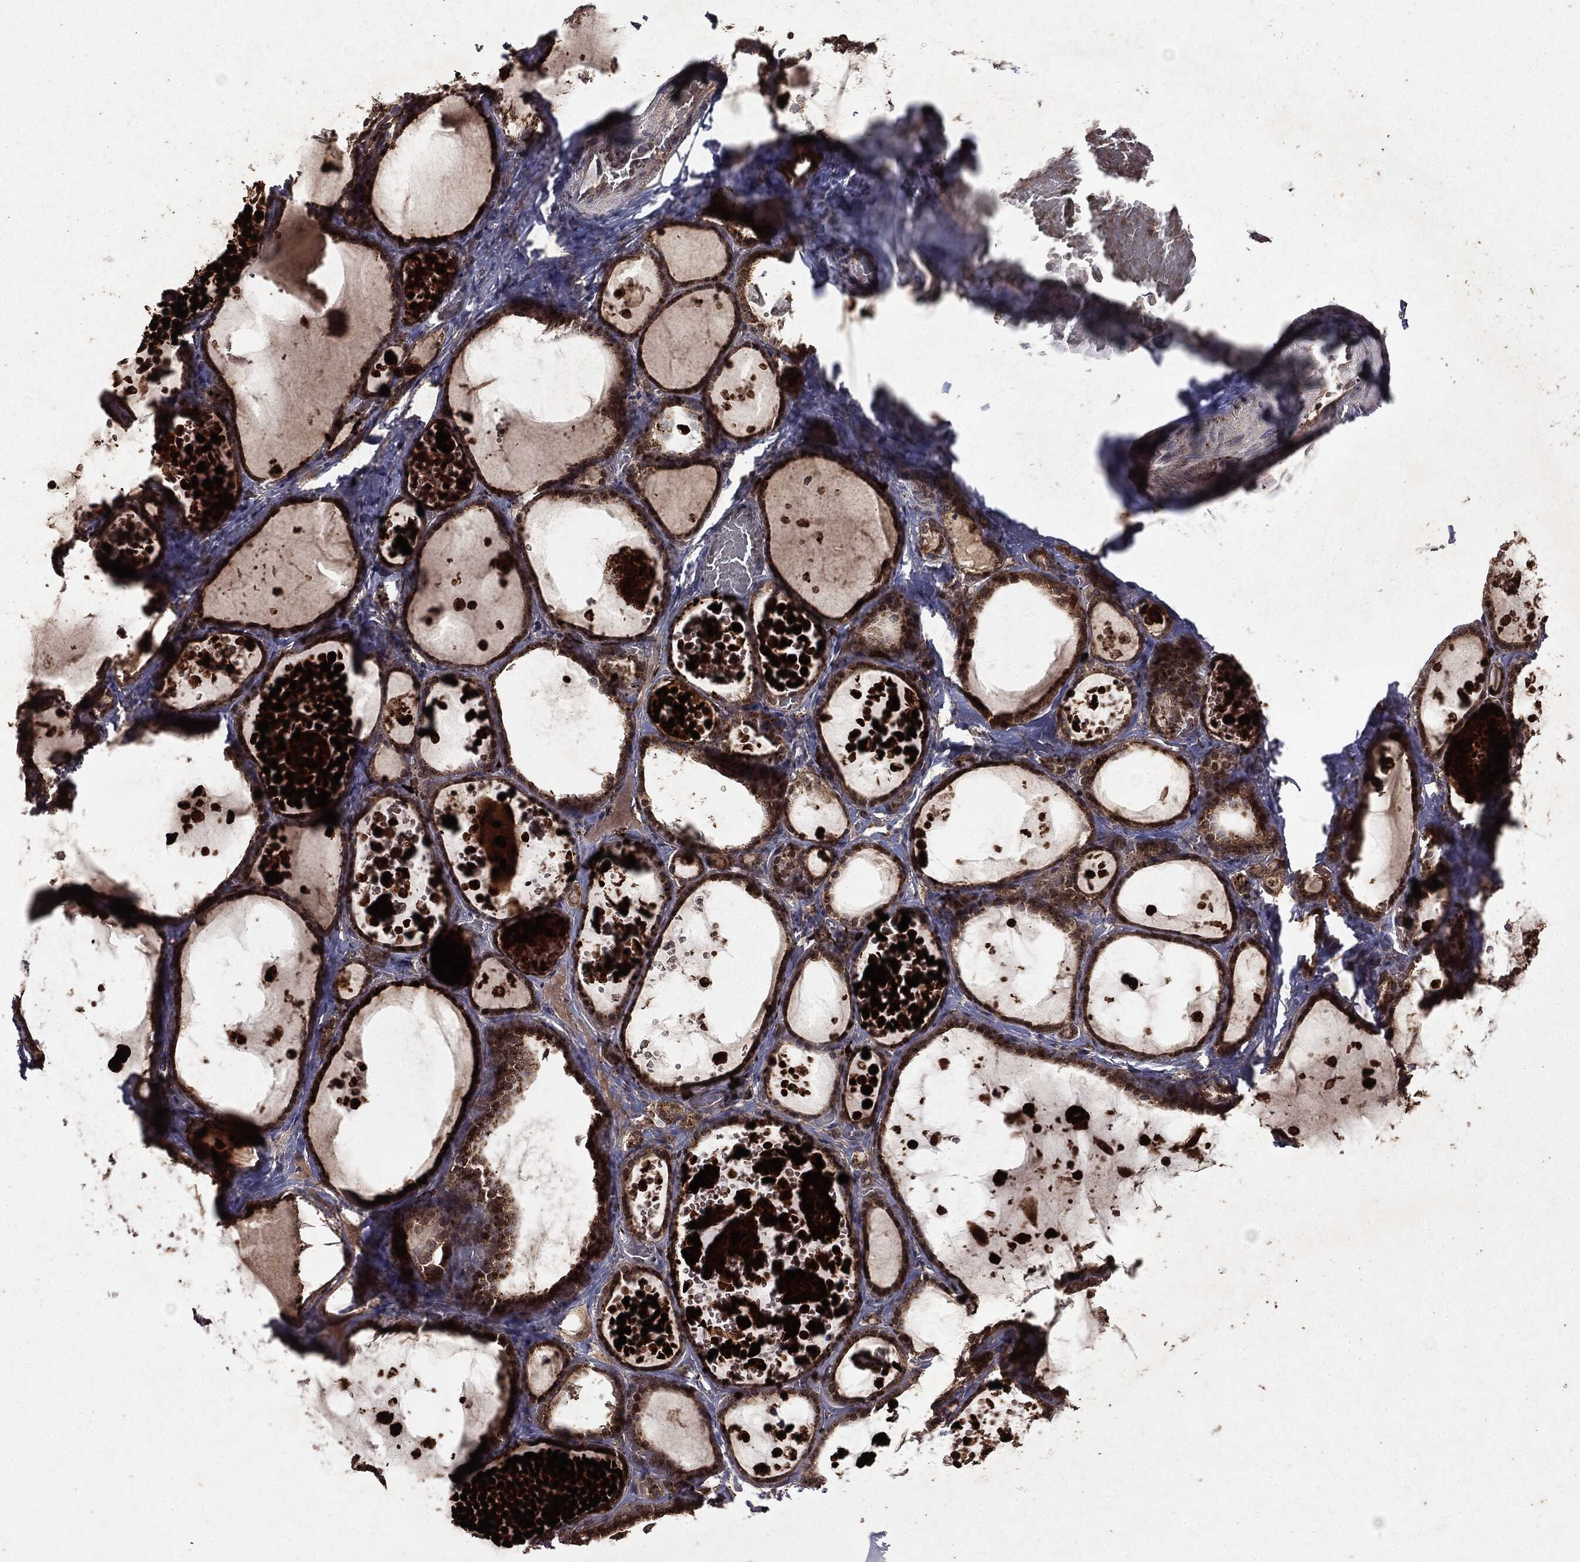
{"staining": {"intensity": "moderate", "quantity": ">75%", "location": "cytoplasmic/membranous,nuclear"}, "tissue": "thyroid gland", "cell_type": "Glandular cells", "image_type": "normal", "snomed": [{"axis": "morphology", "description": "Normal tissue, NOS"}, {"axis": "topography", "description": "Thyroid gland"}], "caption": "Benign thyroid gland reveals moderate cytoplasmic/membranous,nuclear positivity in about >75% of glandular cells, visualized by immunohistochemistry.", "gene": "MTOR", "patient": {"sex": "female", "age": 56}}